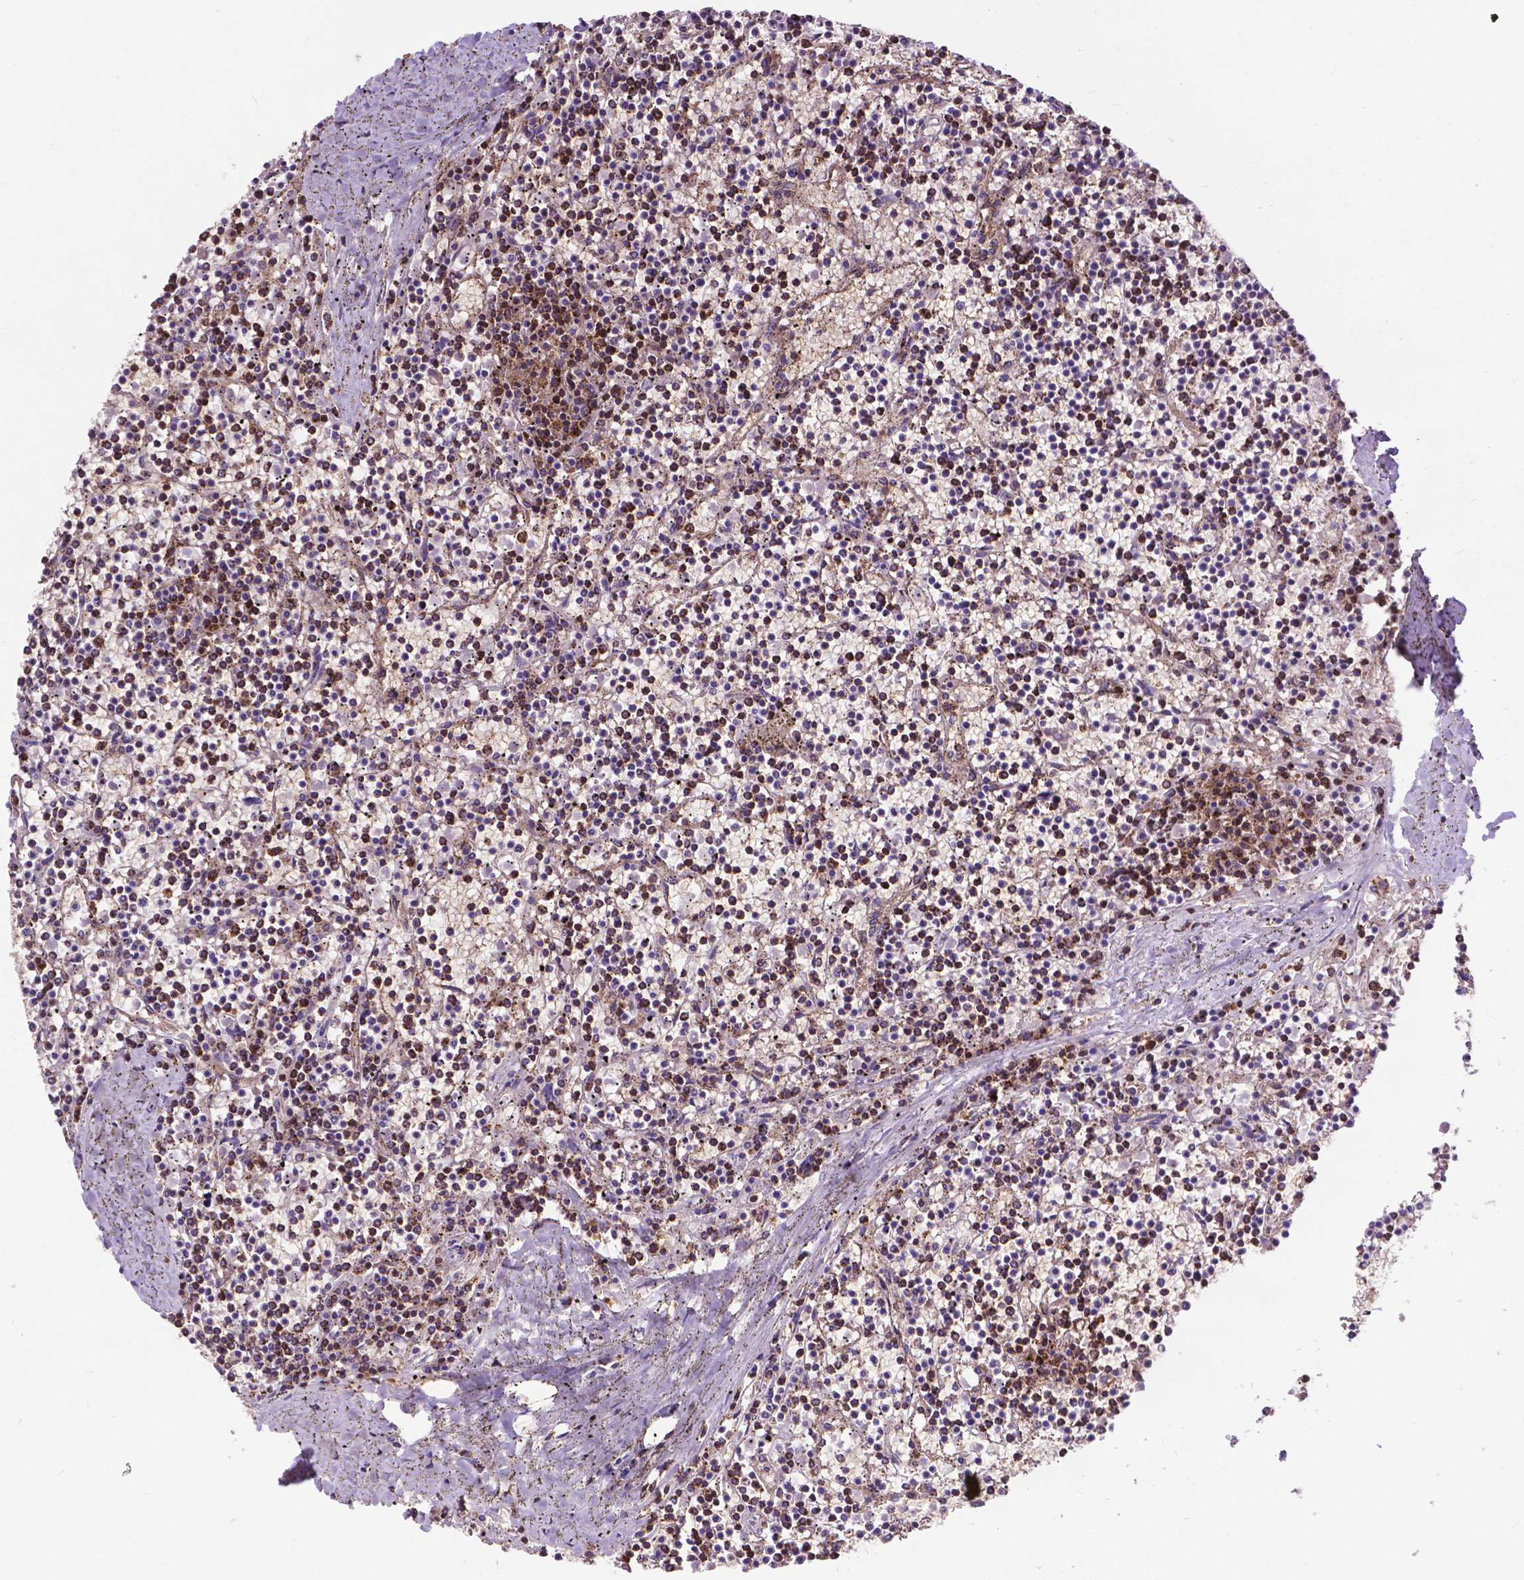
{"staining": {"intensity": "moderate", "quantity": ">75%", "location": "cytoplasmic/membranous"}, "tissue": "lymphoma", "cell_type": "Tumor cells", "image_type": "cancer", "snomed": [{"axis": "morphology", "description": "Malignant lymphoma, non-Hodgkin's type, Low grade"}, {"axis": "topography", "description": "Spleen"}], "caption": "Protein expression analysis of lymphoma exhibits moderate cytoplasmic/membranous expression in about >75% of tumor cells.", "gene": "CHMP4A", "patient": {"sex": "female", "age": 19}}